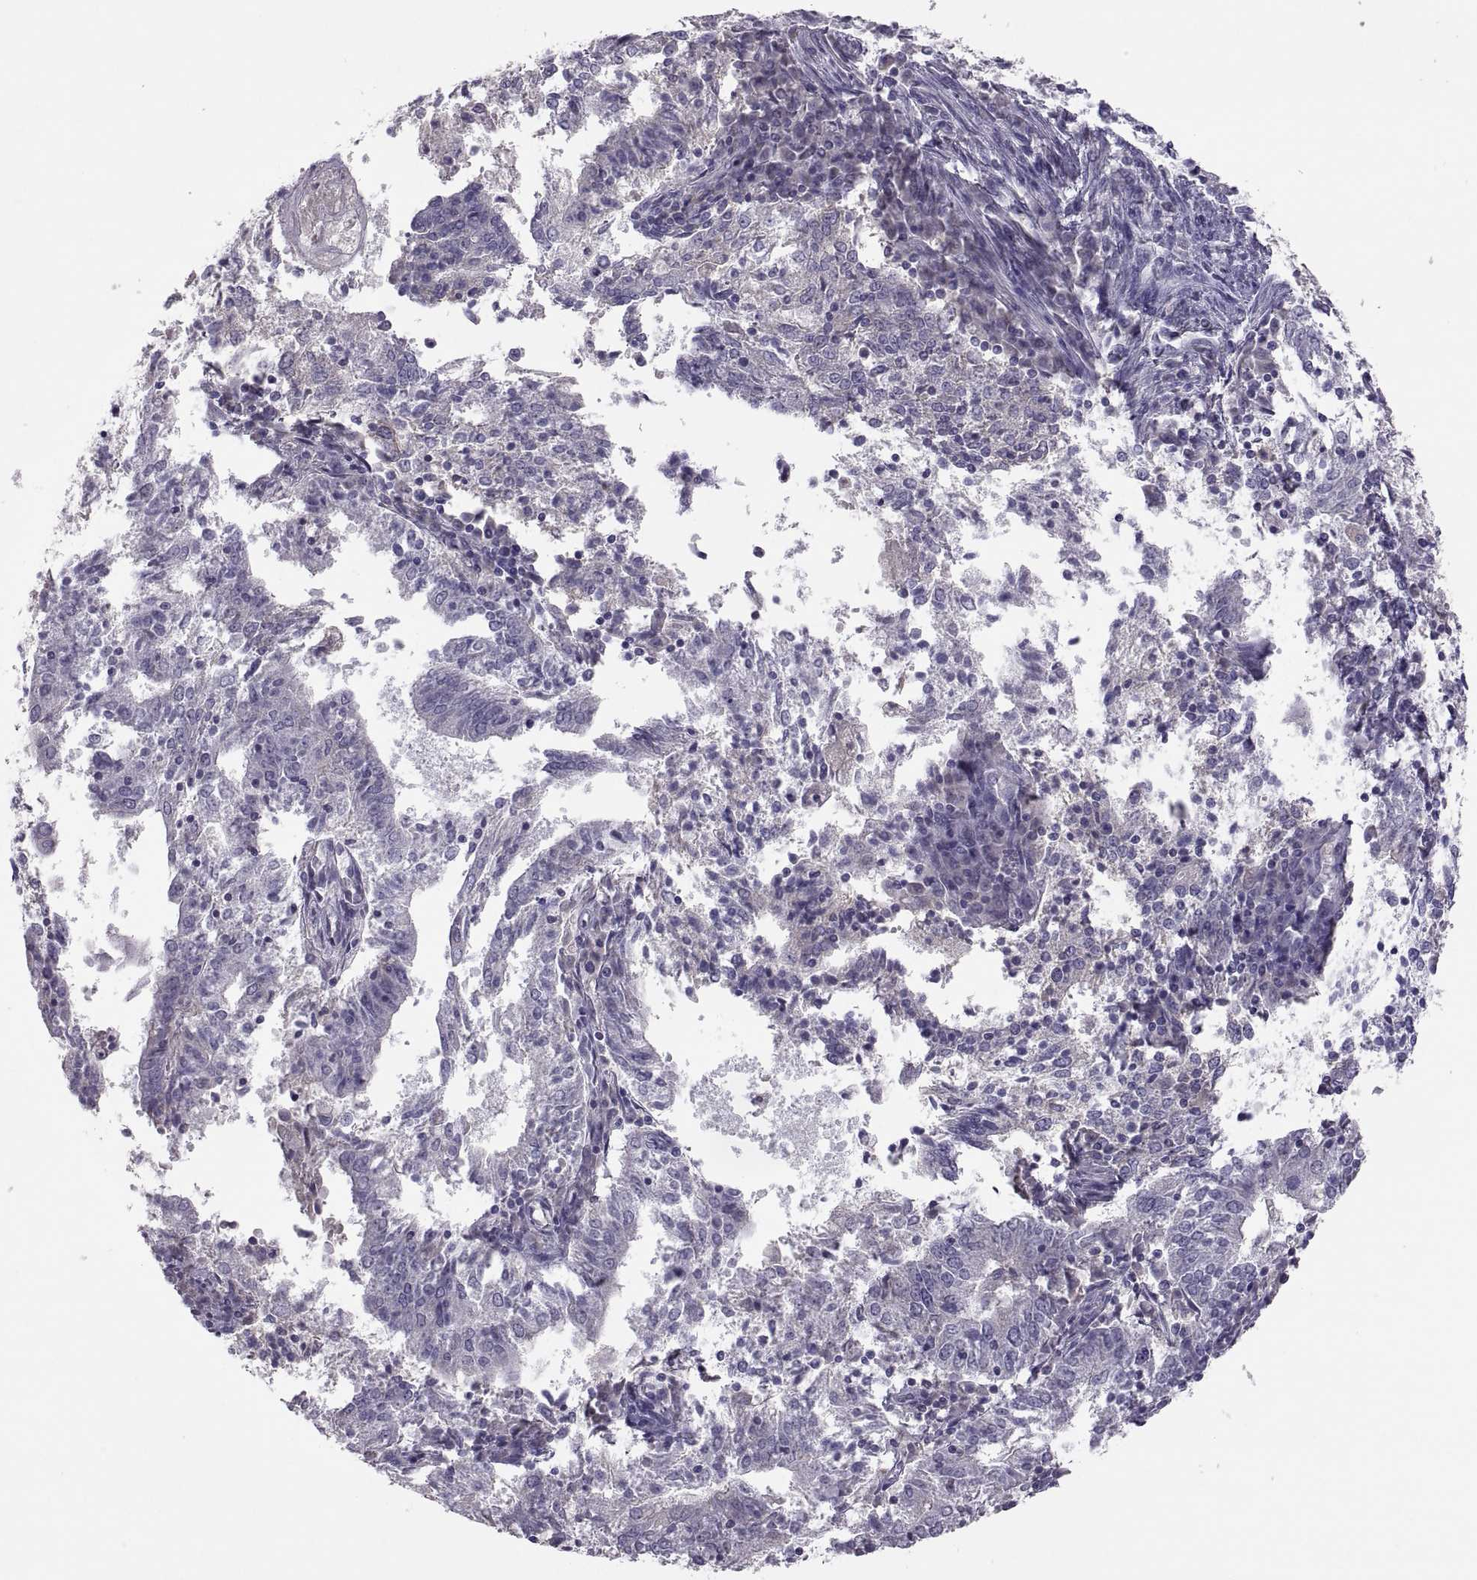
{"staining": {"intensity": "negative", "quantity": "none", "location": "none"}, "tissue": "endometrial cancer", "cell_type": "Tumor cells", "image_type": "cancer", "snomed": [{"axis": "morphology", "description": "Adenocarcinoma, NOS"}, {"axis": "topography", "description": "Endometrium"}], "caption": "DAB (3,3'-diaminobenzidine) immunohistochemical staining of human endometrial cancer reveals no significant staining in tumor cells. (DAB immunohistochemistry (IHC), high magnification).", "gene": "TBX19", "patient": {"sex": "female", "age": 82}}